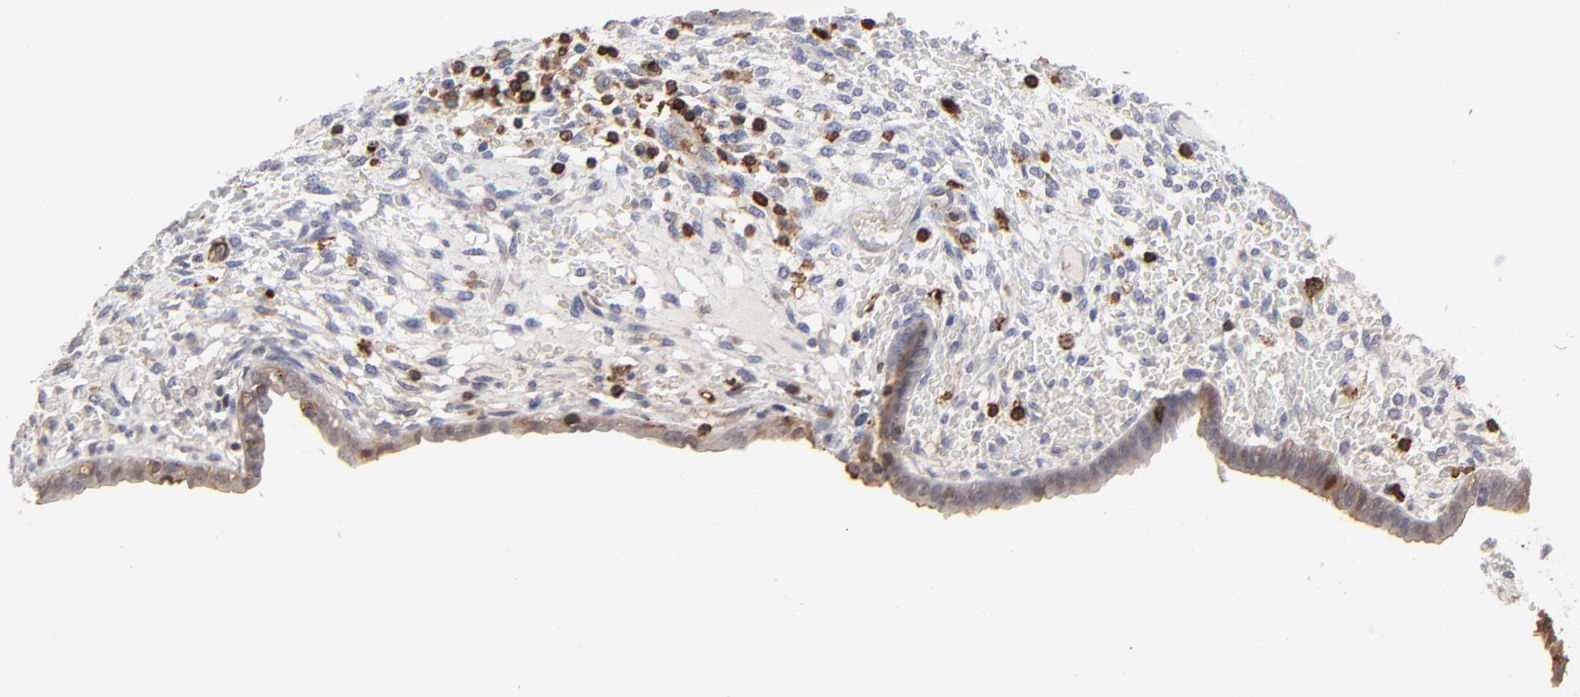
{"staining": {"intensity": "moderate", "quantity": "25%-75%", "location": "nuclear"}, "tissue": "endometrium", "cell_type": "Cells in endometrial stroma", "image_type": "normal", "snomed": [{"axis": "morphology", "description": "Normal tissue, NOS"}, {"axis": "topography", "description": "Endometrium"}], "caption": "A brown stain shows moderate nuclear expression of a protein in cells in endometrial stroma of unremarkable endometrium.", "gene": "SLC6A14", "patient": {"sex": "female", "age": 42}}